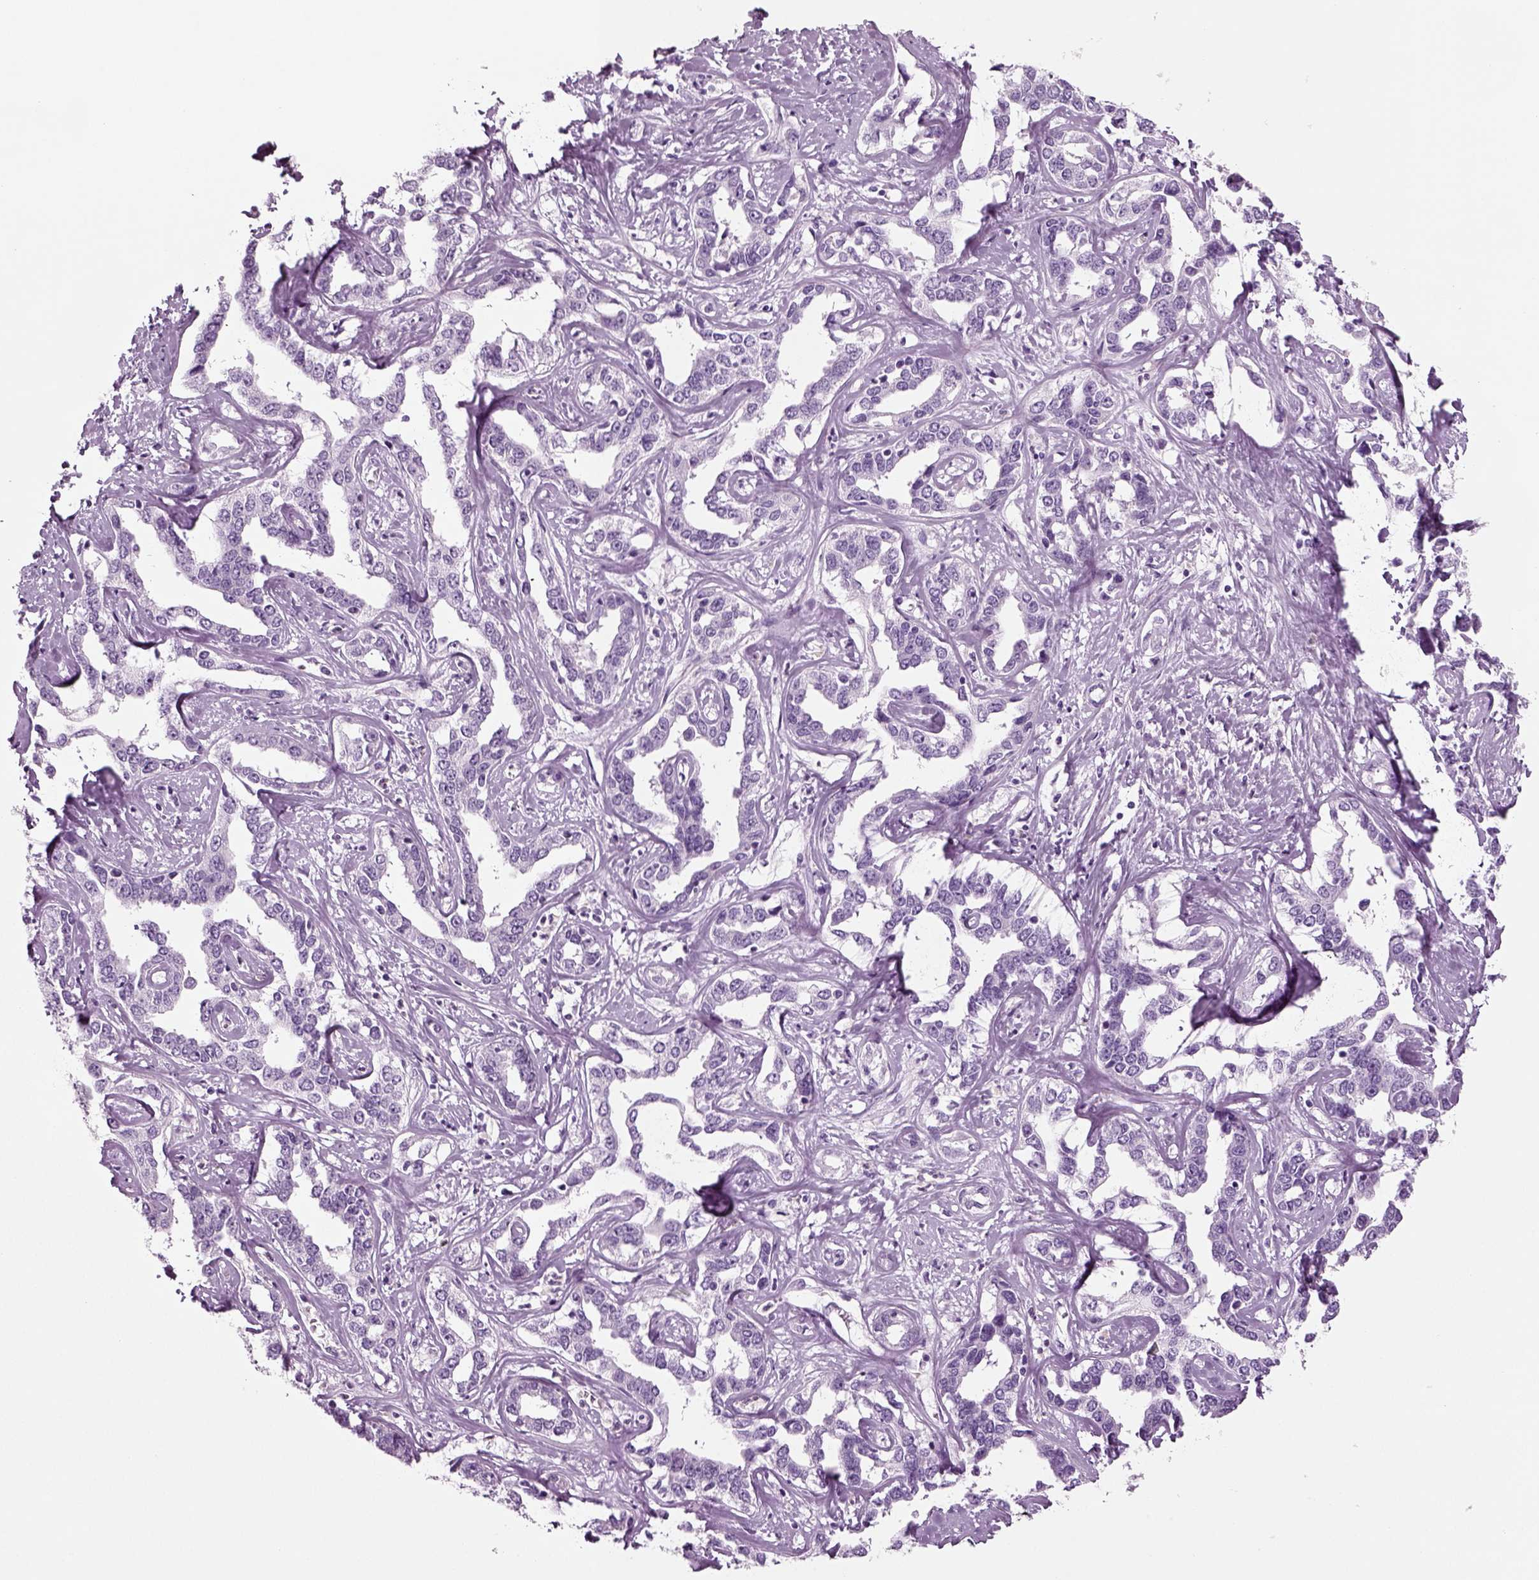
{"staining": {"intensity": "negative", "quantity": "none", "location": "none"}, "tissue": "liver cancer", "cell_type": "Tumor cells", "image_type": "cancer", "snomed": [{"axis": "morphology", "description": "Cholangiocarcinoma"}, {"axis": "topography", "description": "Liver"}], "caption": "IHC photomicrograph of neoplastic tissue: cholangiocarcinoma (liver) stained with DAB (3,3'-diaminobenzidine) exhibits no significant protein expression in tumor cells.", "gene": "CRABP1", "patient": {"sex": "male", "age": 59}}